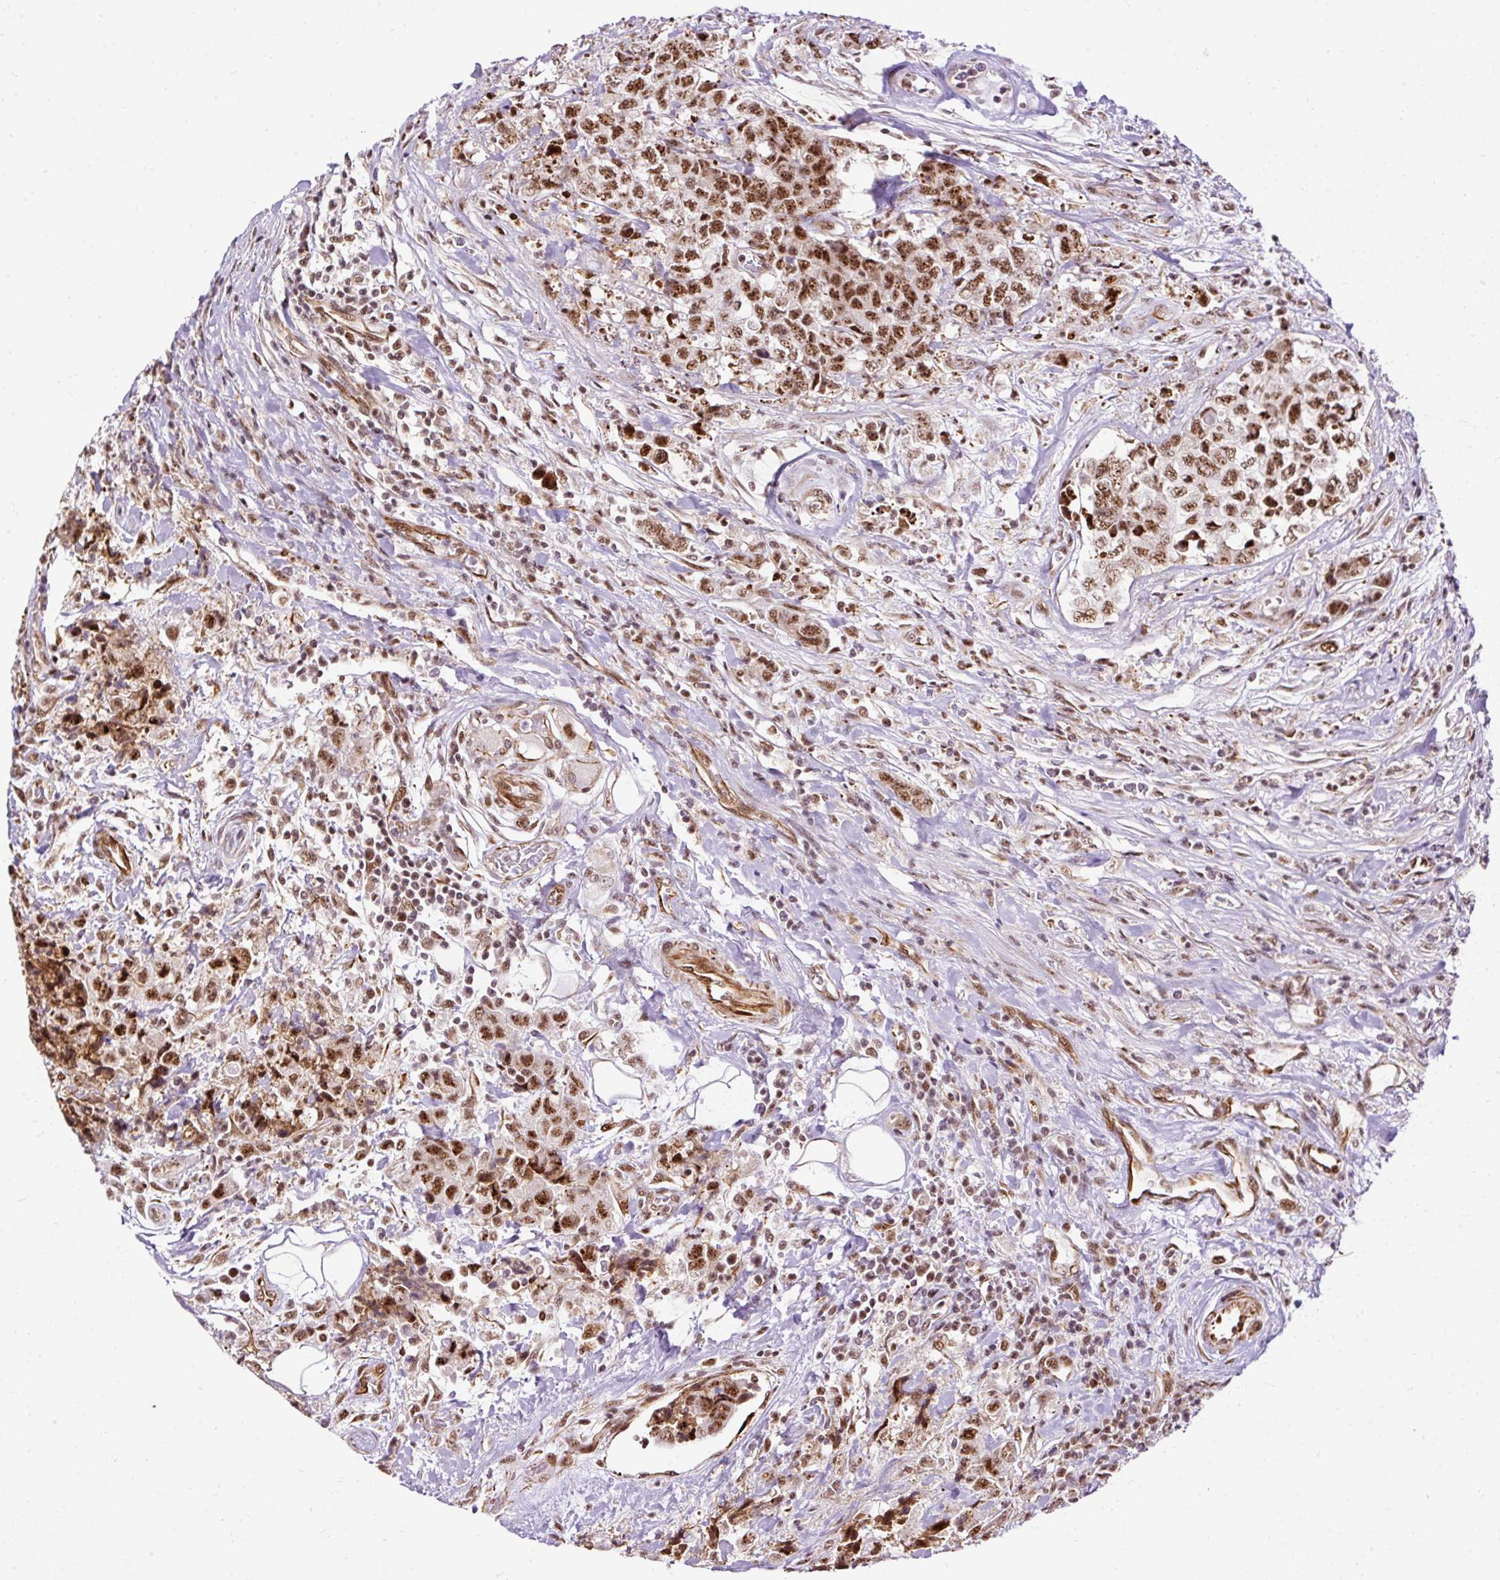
{"staining": {"intensity": "moderate", "quantity": ">75%", "location": "nuclear"}, "tissue": "urothelial cancer", "cell_type": "Tumor cells", "image_type": "cancer", "snomed": [{"axis": "morphology", "description": "Urothelial carcinoma, High grade"}, {"axis": "topography", "description": "Urinary bladder"}], "caption": "DAB immunohistochemical staining of urothelial cancer exhibits moderate nuclear protein expression in approximately >75% of tumor cells.", "gene": "LUC7L2", "patient": {"sex": "female", "age": 78}}